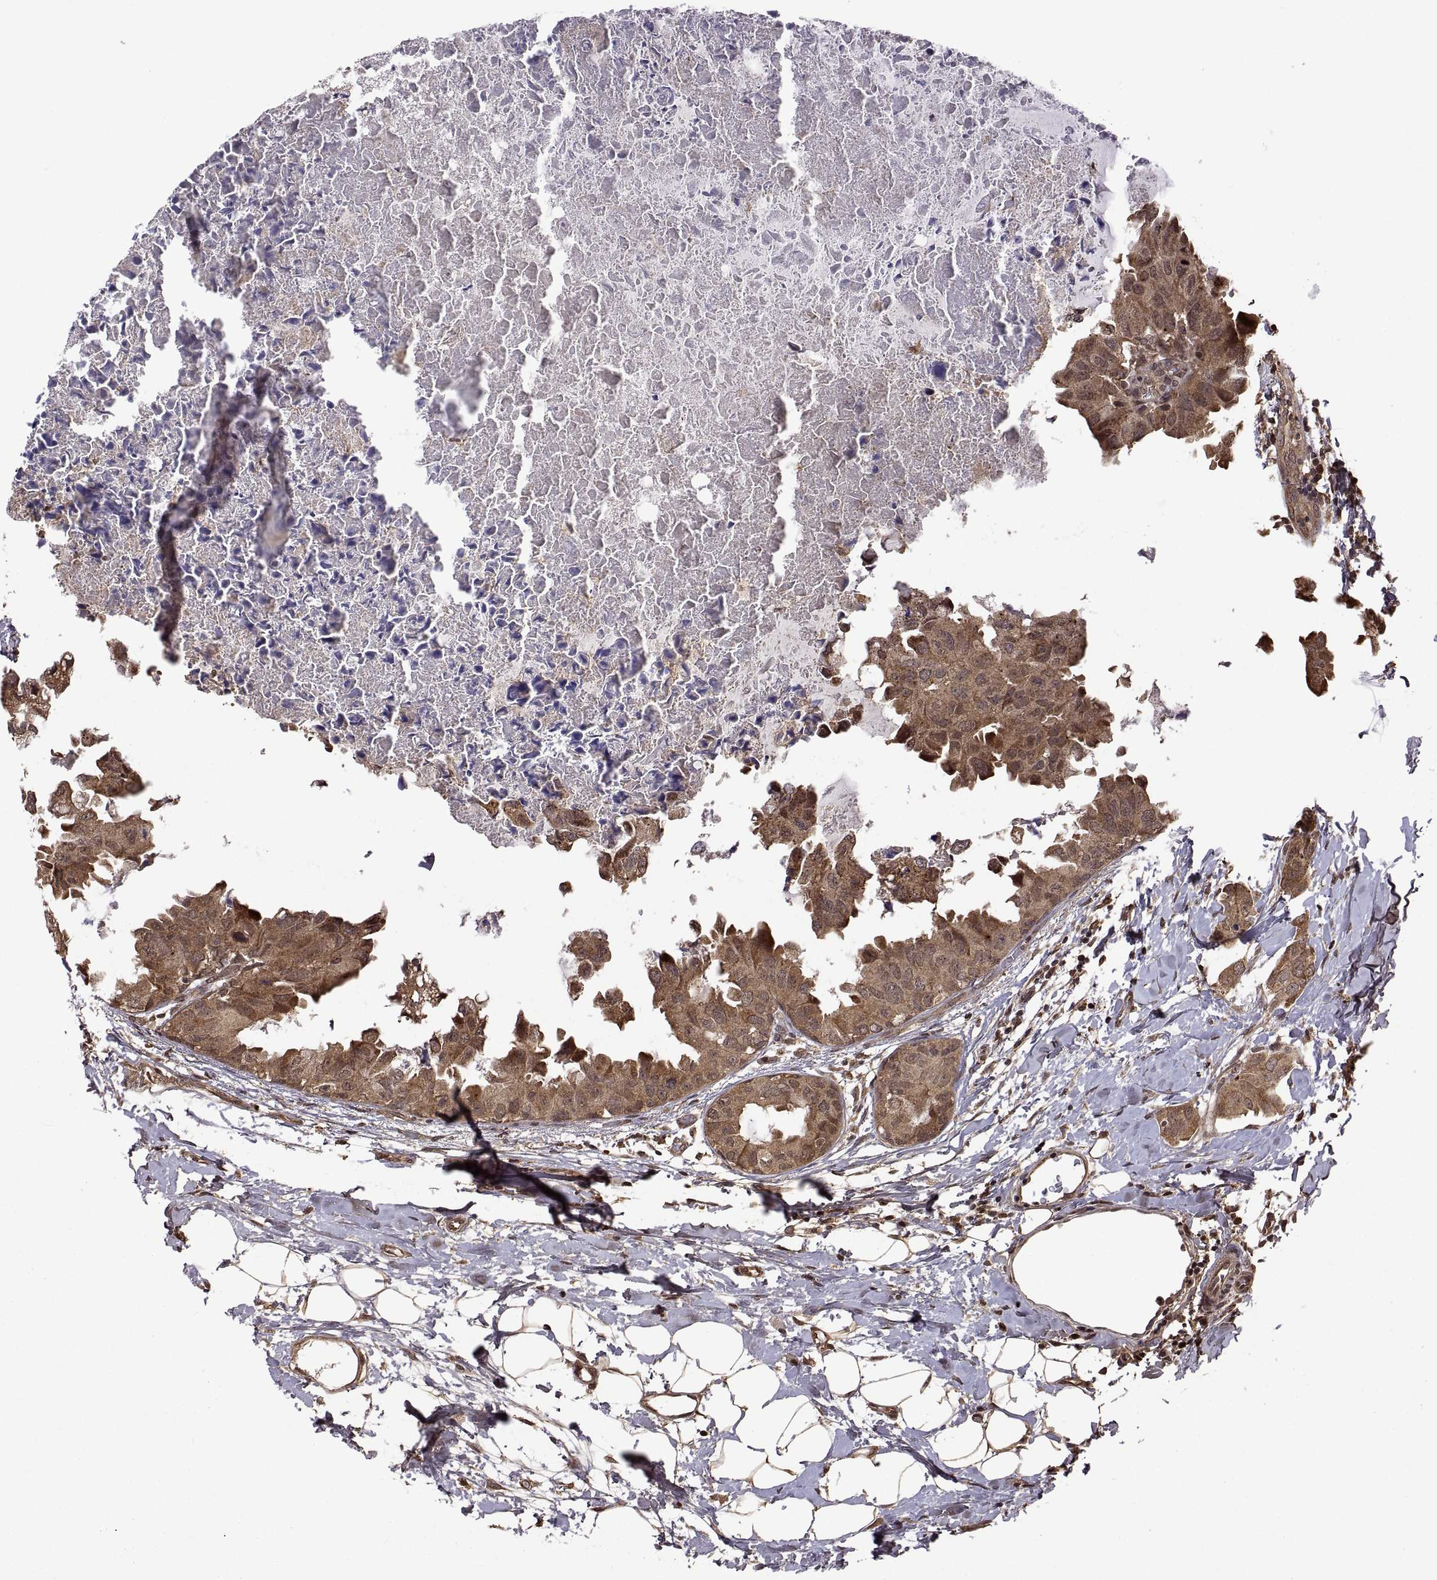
{"staining": {"intensity": "moderate", "quantity": ">75%", "location": "cytoplasmic/membranous"}, "tissue": "breast cancer", "cell_type": "Tumor cells", "image_type": "cancer", "snomed": [{"axis": "morphology", "description": "Normal tissue, NOS"}, {"axis": "morphology", "description": "Duct carcinoma"}, {"axis": "topography", "description": "Breast"}], "caption": "The immunohistochemical stain labels moderate cytoplasmic/membranous positivity in tumor cells of breast invasive ductal carcinoma tissue. (DAB (3,3'-diaminobenzidine) IHC with brightfield microscopy, high magnification).", "gene": "ZNRF2", "patient": {"sex": "female", "age": 40}}